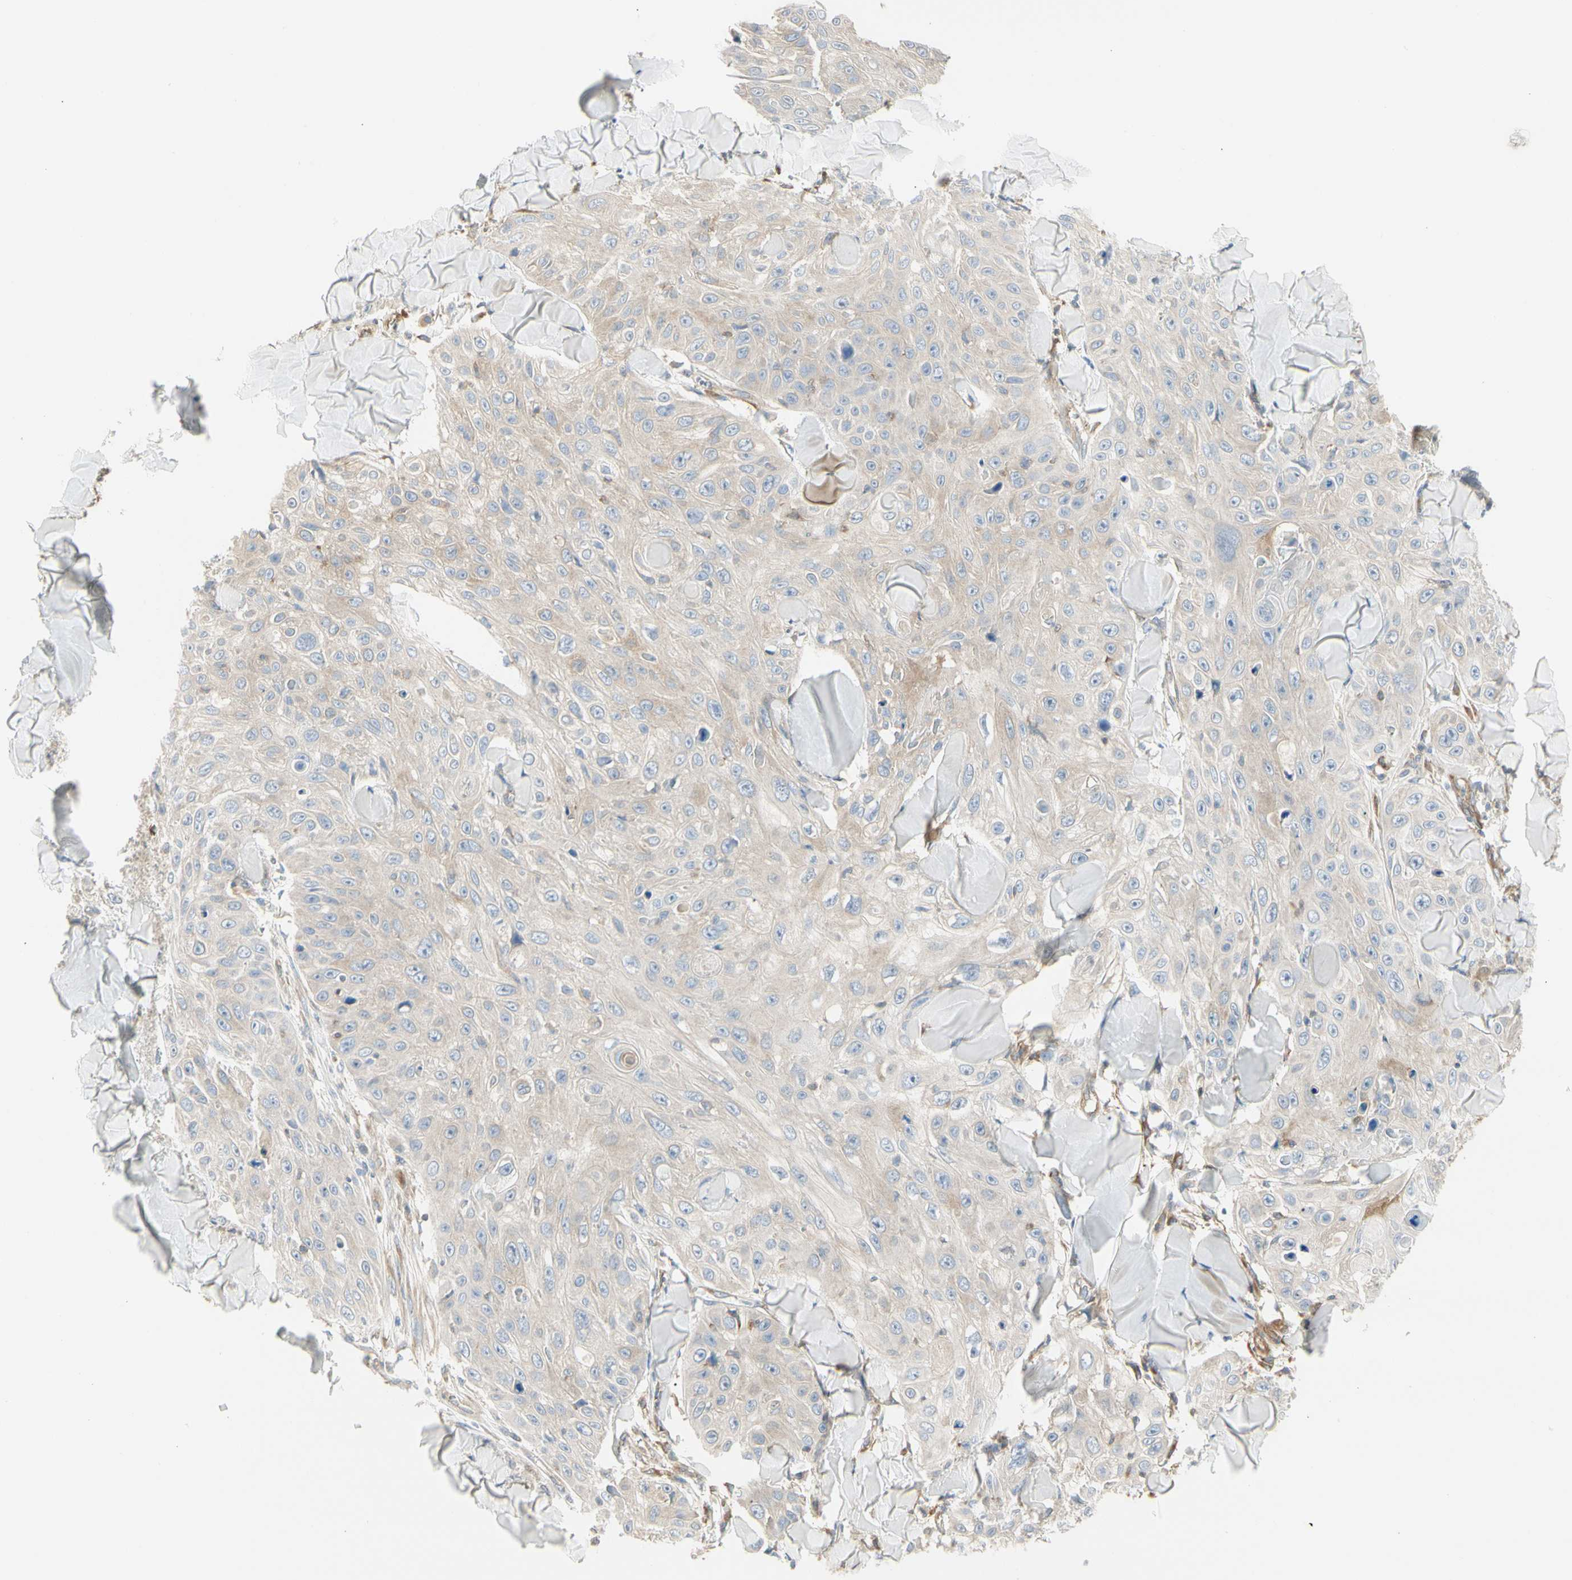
{"staining": {"intensity": "moderate", "quantity": ">75%", "location": "cytoplasmic/membranous"}, "tissue": "skin cancer", "cell_type": "Tumor cells", "image_type": "cancer", "snomed": [{"axis": "morphology", "description": "Squamous cell carcinoma, NOS"}, {"axis": "topography", "description": "Skin"}], "caption": "The immunohistochemical stain shows moderate cytoplasmic/membranous positivity in tumor cells of squamous cell carcinoma (skin) tissue.", "gene": "NFKB2", "patient": {"sex": "male", "age": 86}}